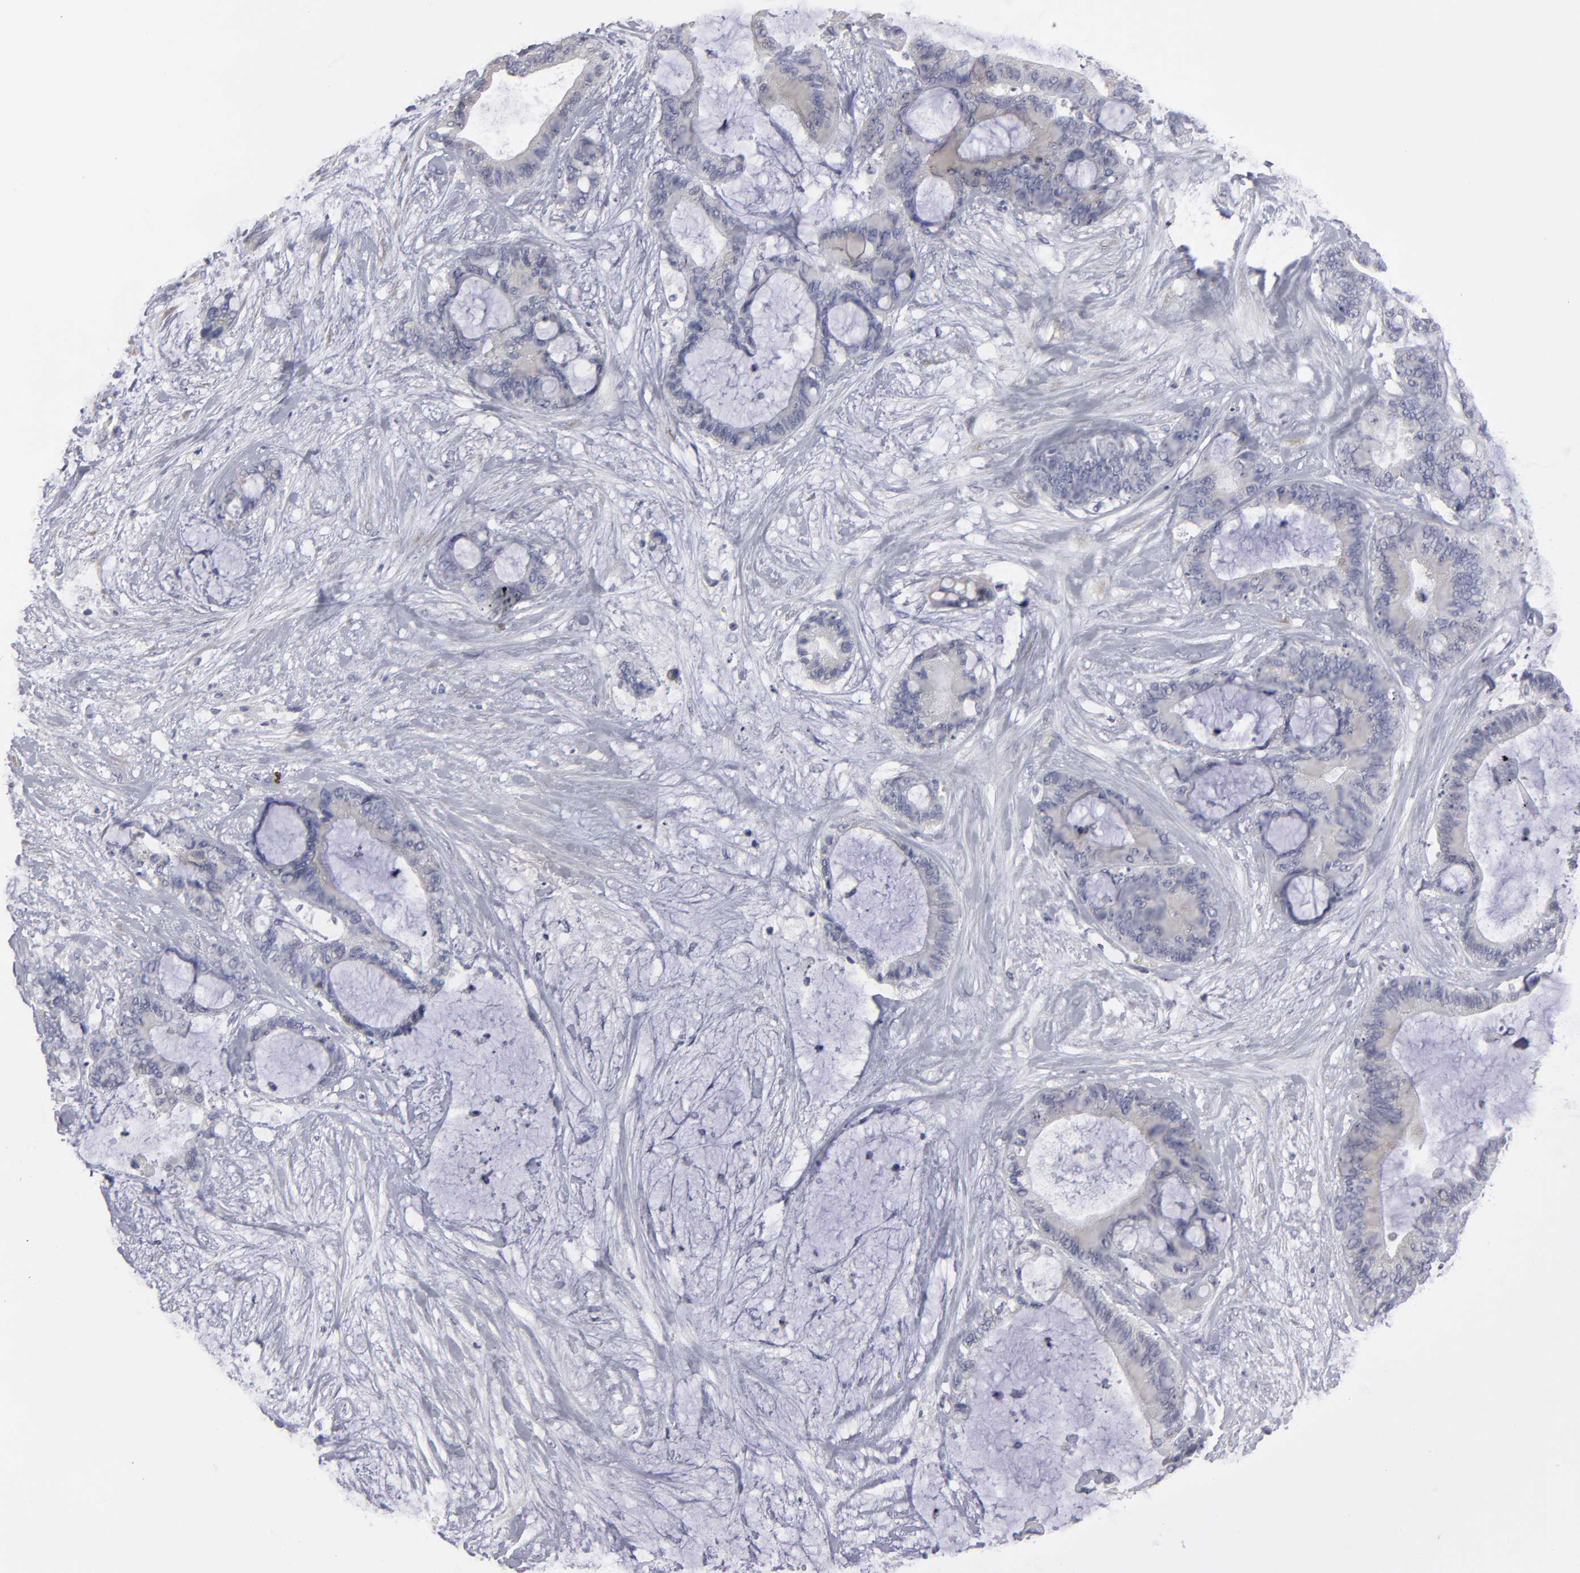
{"staining": {"intensity": "weak", "quantity": ">75%", "location": "cytoplasmic/membranous"}, "tissue": "liver cancer", "cell_type": "Tumor cells", "image_type": "cancer", "snomed": [{"axis": "morphology", "description": "Cholangiocarcinoma"}, {"axis": "topography", "description": "Liver"}], "caption": "Protein staining shows weak cytoplasmic/membranous expression in approximately >75% of tumor cells in cholangiocarcinoma (liver). (DAB IHC, brown staining for protein, blue staining for nuclei).", "gene": "CCDC80", "patient": {"sex": "female", "age": 73}}